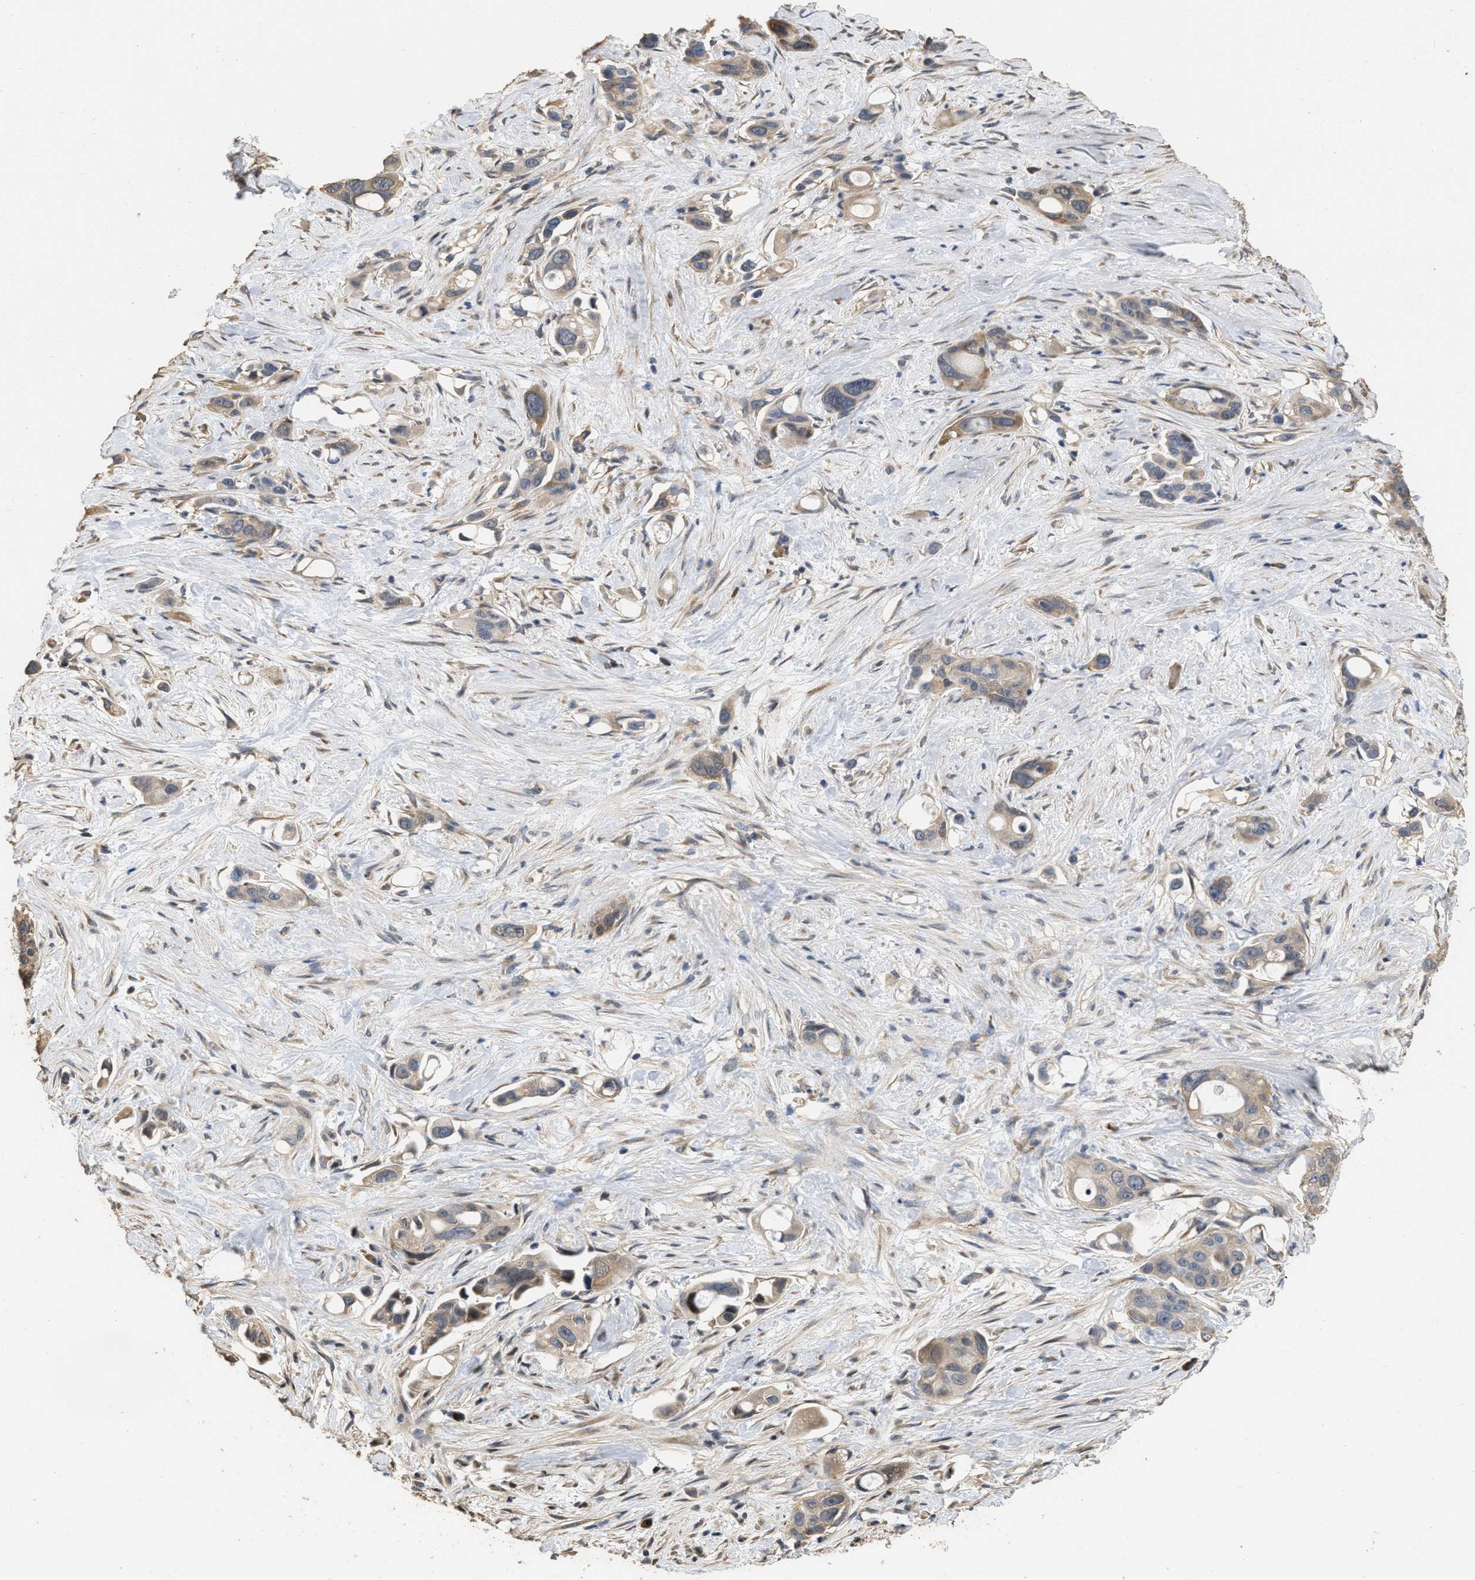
{"staining": {"intensity": "moderate", "quantity": ">75%", "location": "cytoplasmic/membranous"}, "tissue": "pancreatic cancer", "cell_type": "Tumor cells", "image_type": "cancer", "snomed": [{"axis": "morphology", "description": "Adenocarcinoma, NOS"}, {"axis": "topography", "description": "Pancreas"}], "caption": "Immunohistochemical staining of pancreatic adenocarcinoma shows medium levels of moderate cytoplasmic/membranous protein positivity in about >75% of tumor cells.", "gene": "NCS1", "patient": {"sex": "male", "age": 53}}